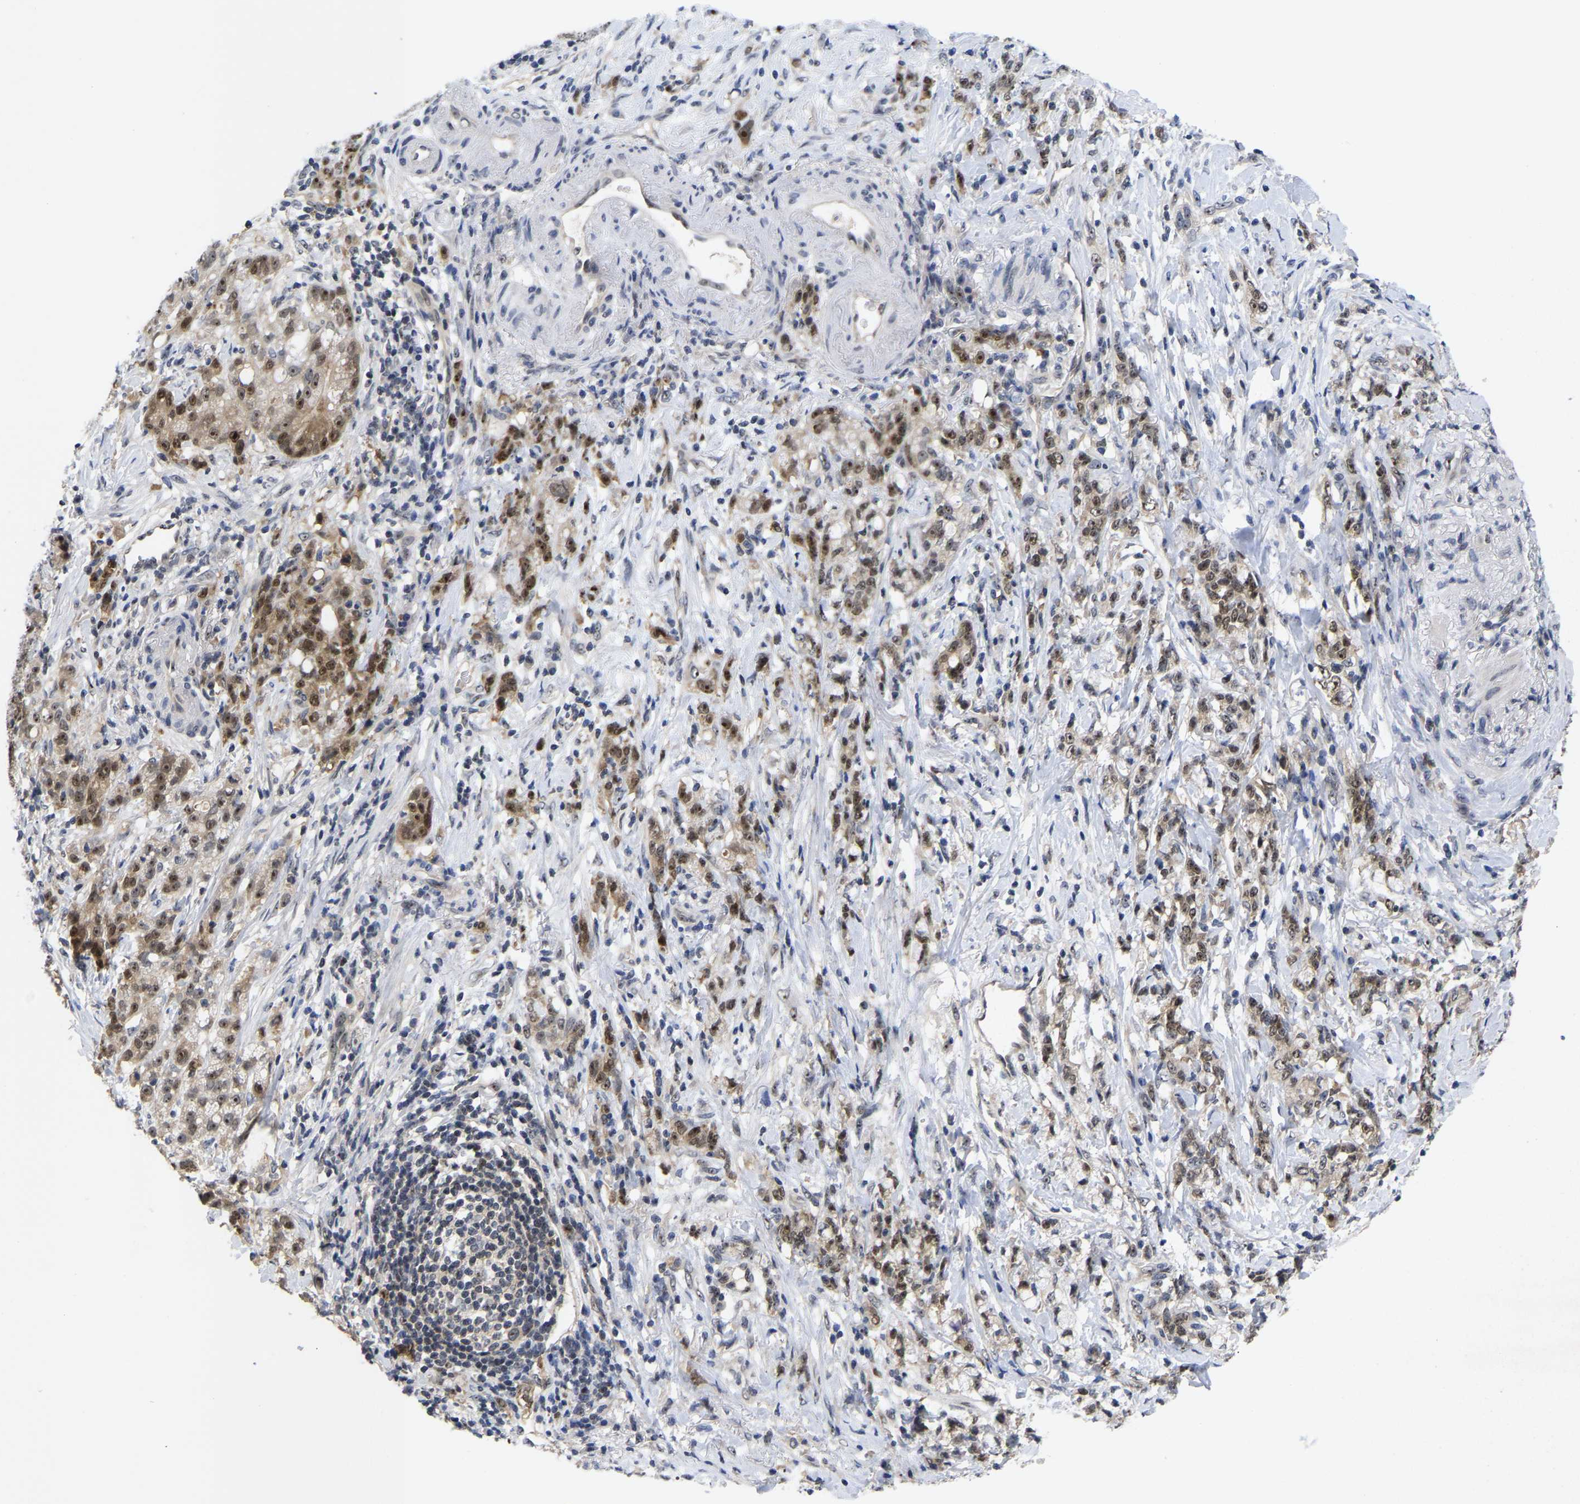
{"staining": {"intensity": "moderate", "quantity": ">75%", "location": "cytoplasmic/membranous,nuclear"}, "tissue": "stomach cancer", "cell_type": "Tumor cells", "image_type": "cancer", "snomed": [{"axis": "morphology", "description": "Adenocarcinoma, NOS"}, {"axis": "topography", "description": "Stomach, lower"}], "caption": "Human stomach adenocarcinoma stained for a protein (brown) exhibits moderate cytoplasmic/membranous and nuclear positive staining in approximately >75% of tumor cells.", "gene": "NLE1", "patient": {"sex": "male", "age": 88}}